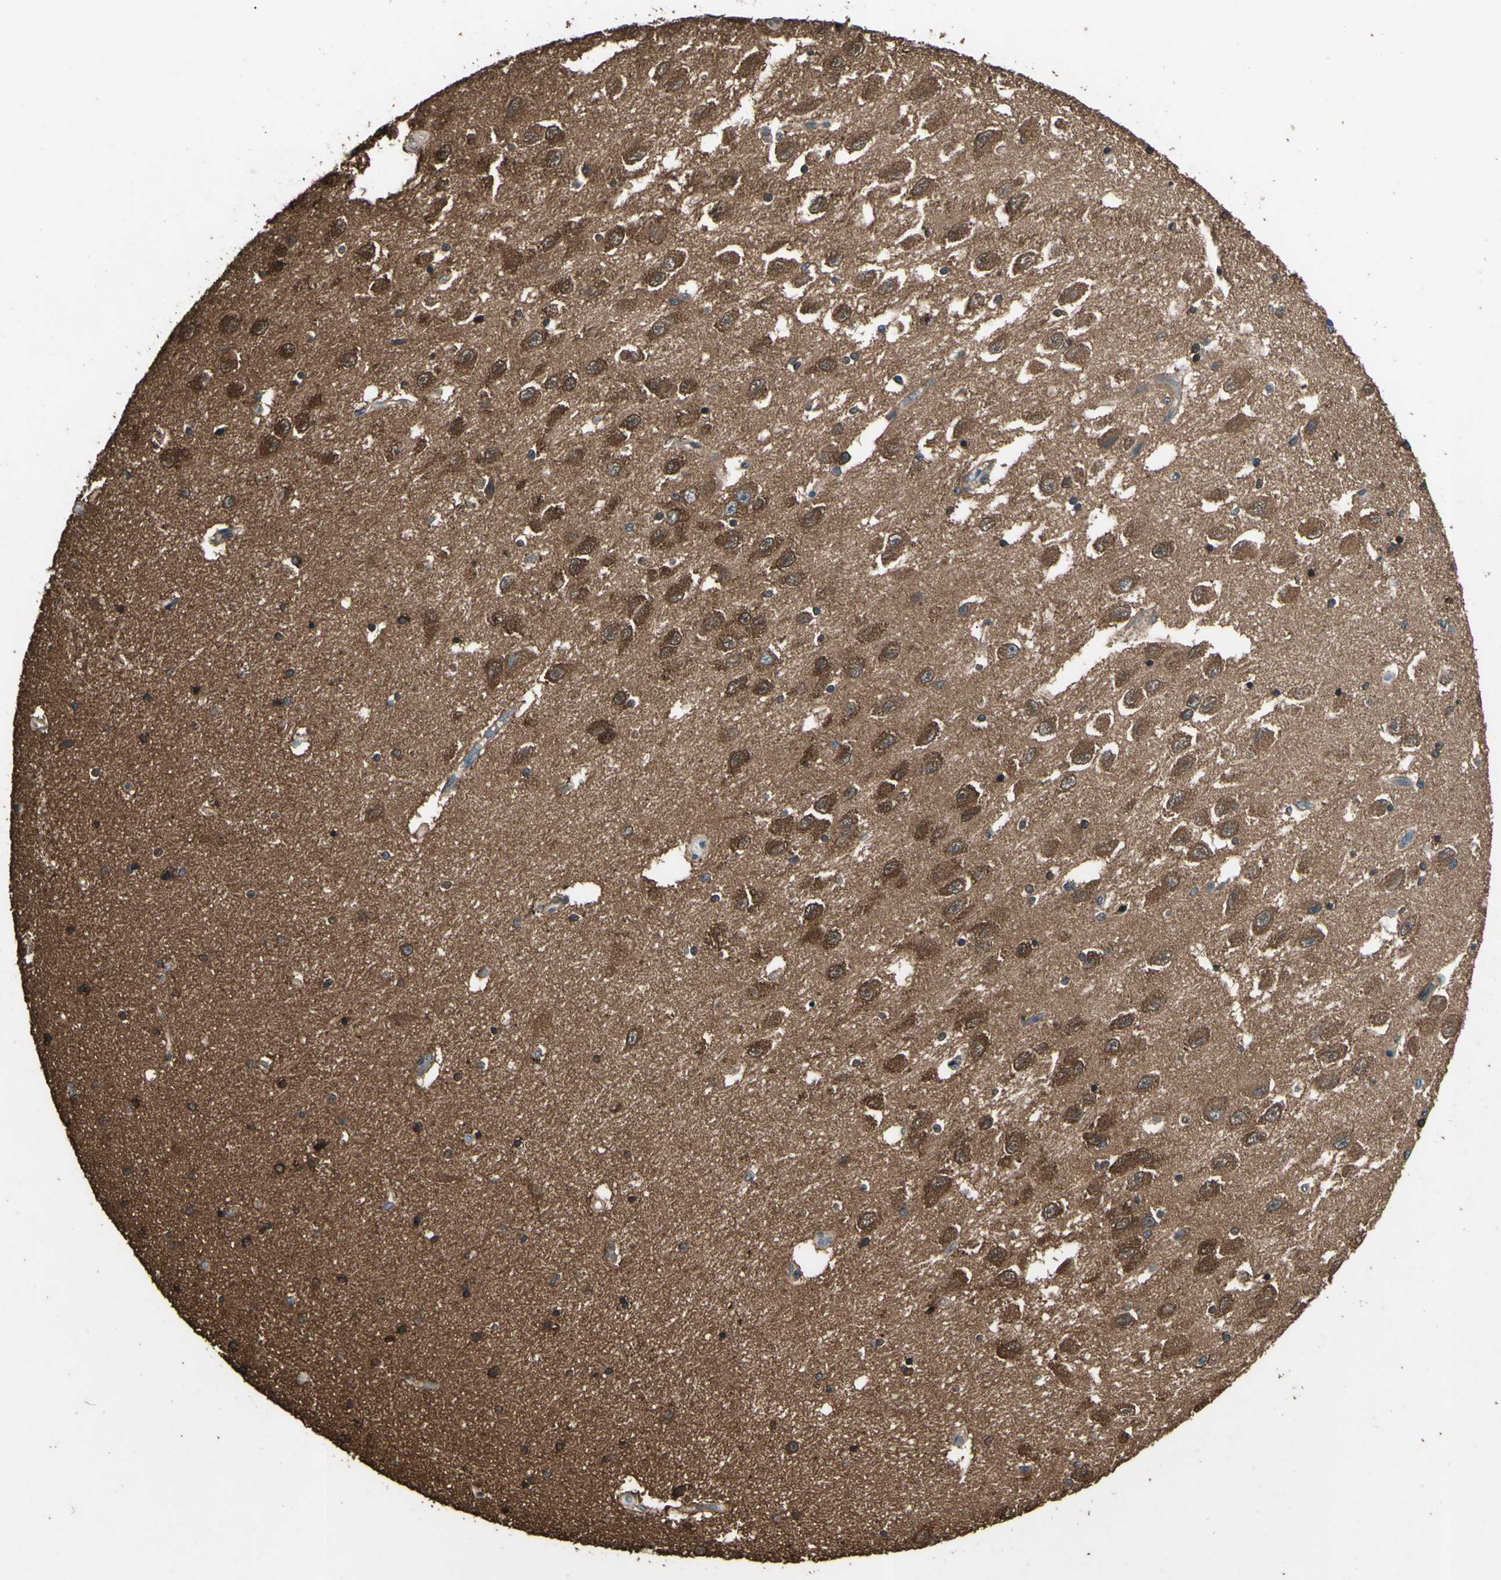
{"staining": {"intensity": "moderate", "quantity": "25%-75%", "location": "cytoplasmic/membranous"}, "tissue": "hippocampus", "cell_type": "Glial cells", "image_type": "normal", "snomed": [{"axis": "morphology", "description": "Normal tissue, NOS"}, {"axis": "topography", "description": "Hippocampus"}], "caption": "High-magnification brightfield microscopy of unremarkable hippocampus stained with DAB (brown) and counterstained with hematoxylin (blue). glial cells exhibit moderate cytoplasmic/membranous positivity is seen in about25%-75% of cells.", "gene": "TSPO", "patient": {"sex": "female", "age": 54}}